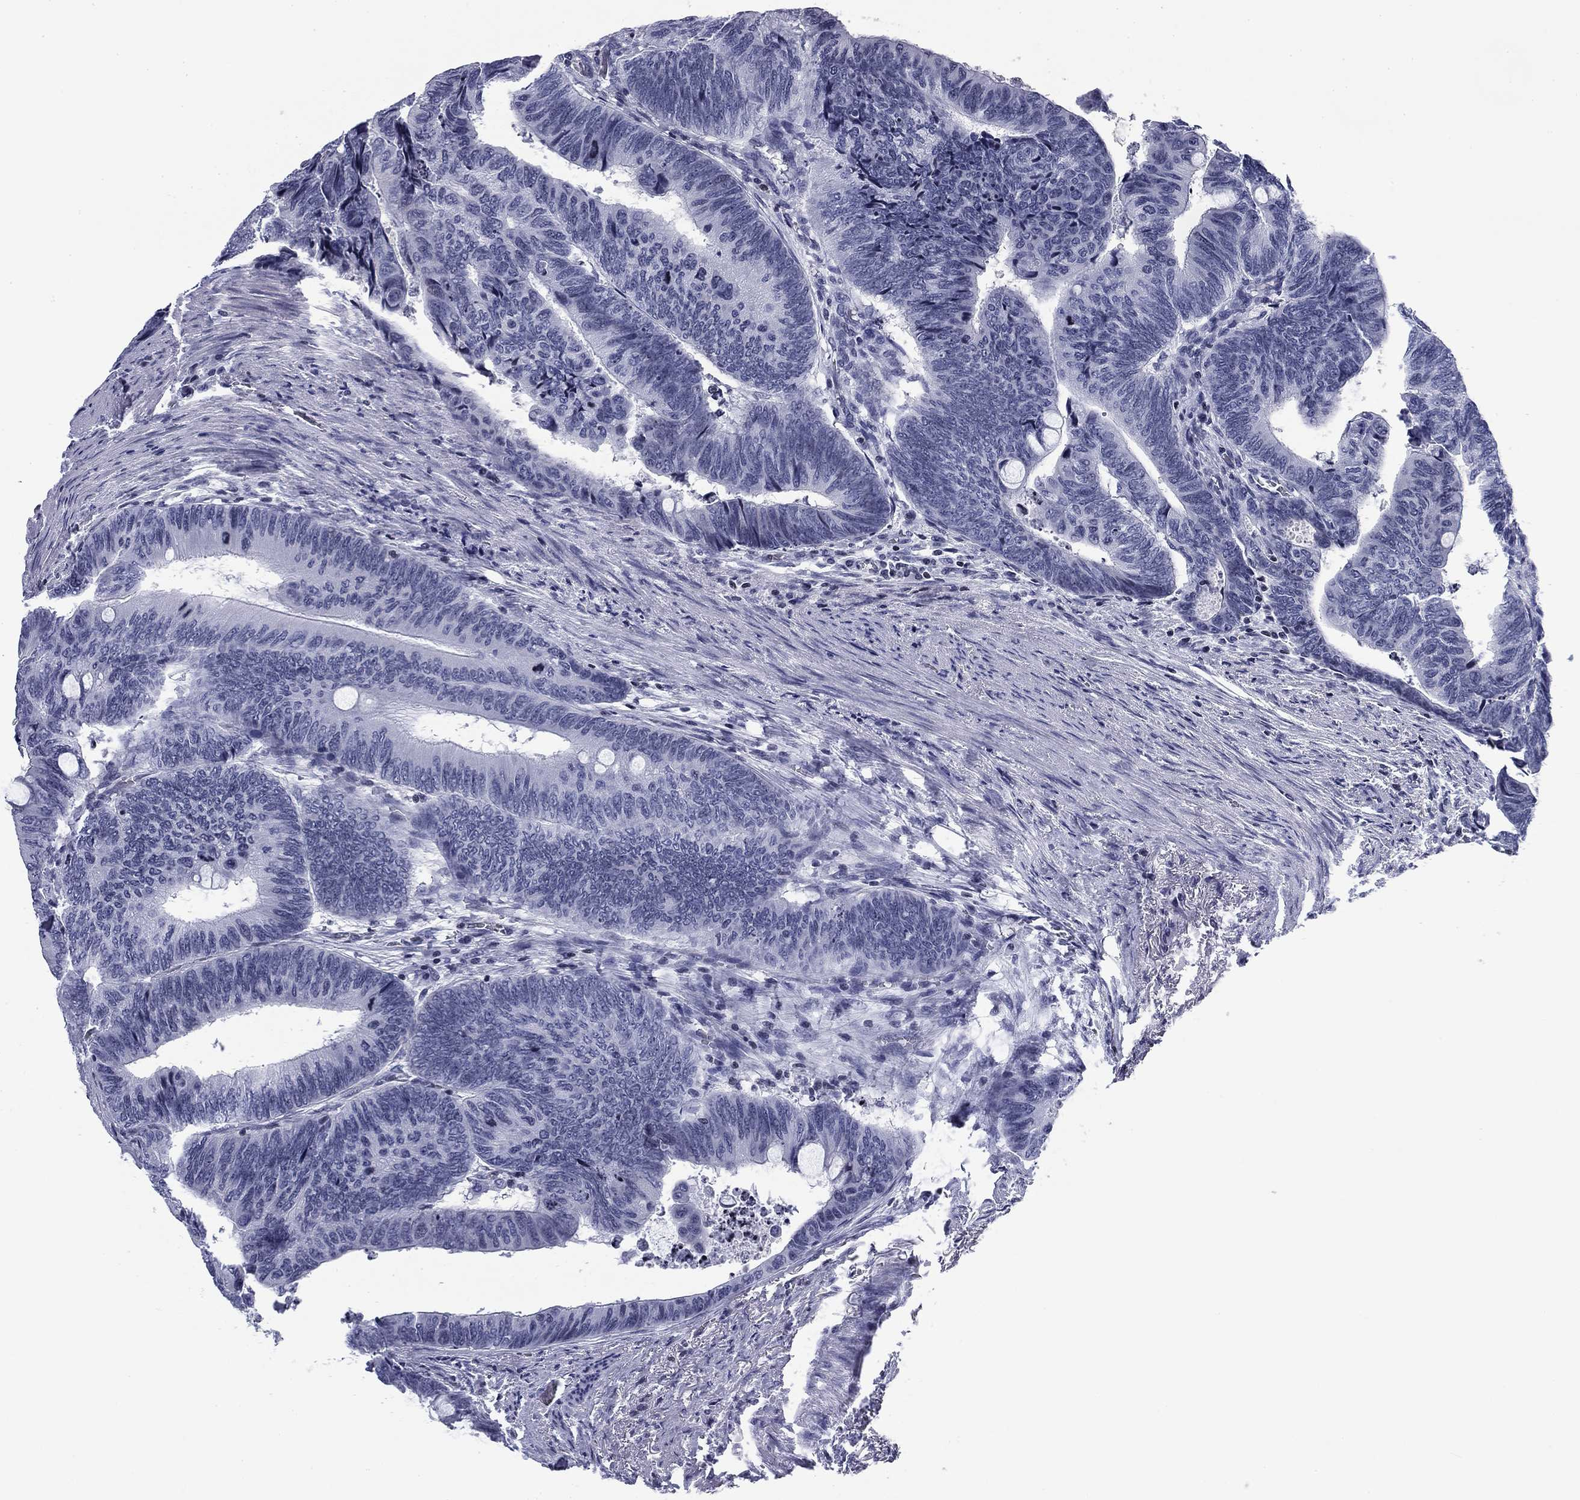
{"staining": {"intensity": "negative", "quantity": "none", "location": "none"}, "tissue": "colorectal cancer", "cell_type": "Tumor cells", "image_type": "cancer", "snomed": [{"axis": "morphology", "description": "Normal tissue, NOS"}, {"axis": "morphology", "description": "Adenocarcinoma, NOS"}, {"axis": "topography", "description": "Rectum"}, {"axis": "topography", "description": "Peripheral nerve tissue"}], "caption": "DAB immunohistochemical staining of human colorectal cancer exhibits no significant staining in tumor cells.", "gene": "CCDC144A", "patient": {"sex": "male", "age": 92}}